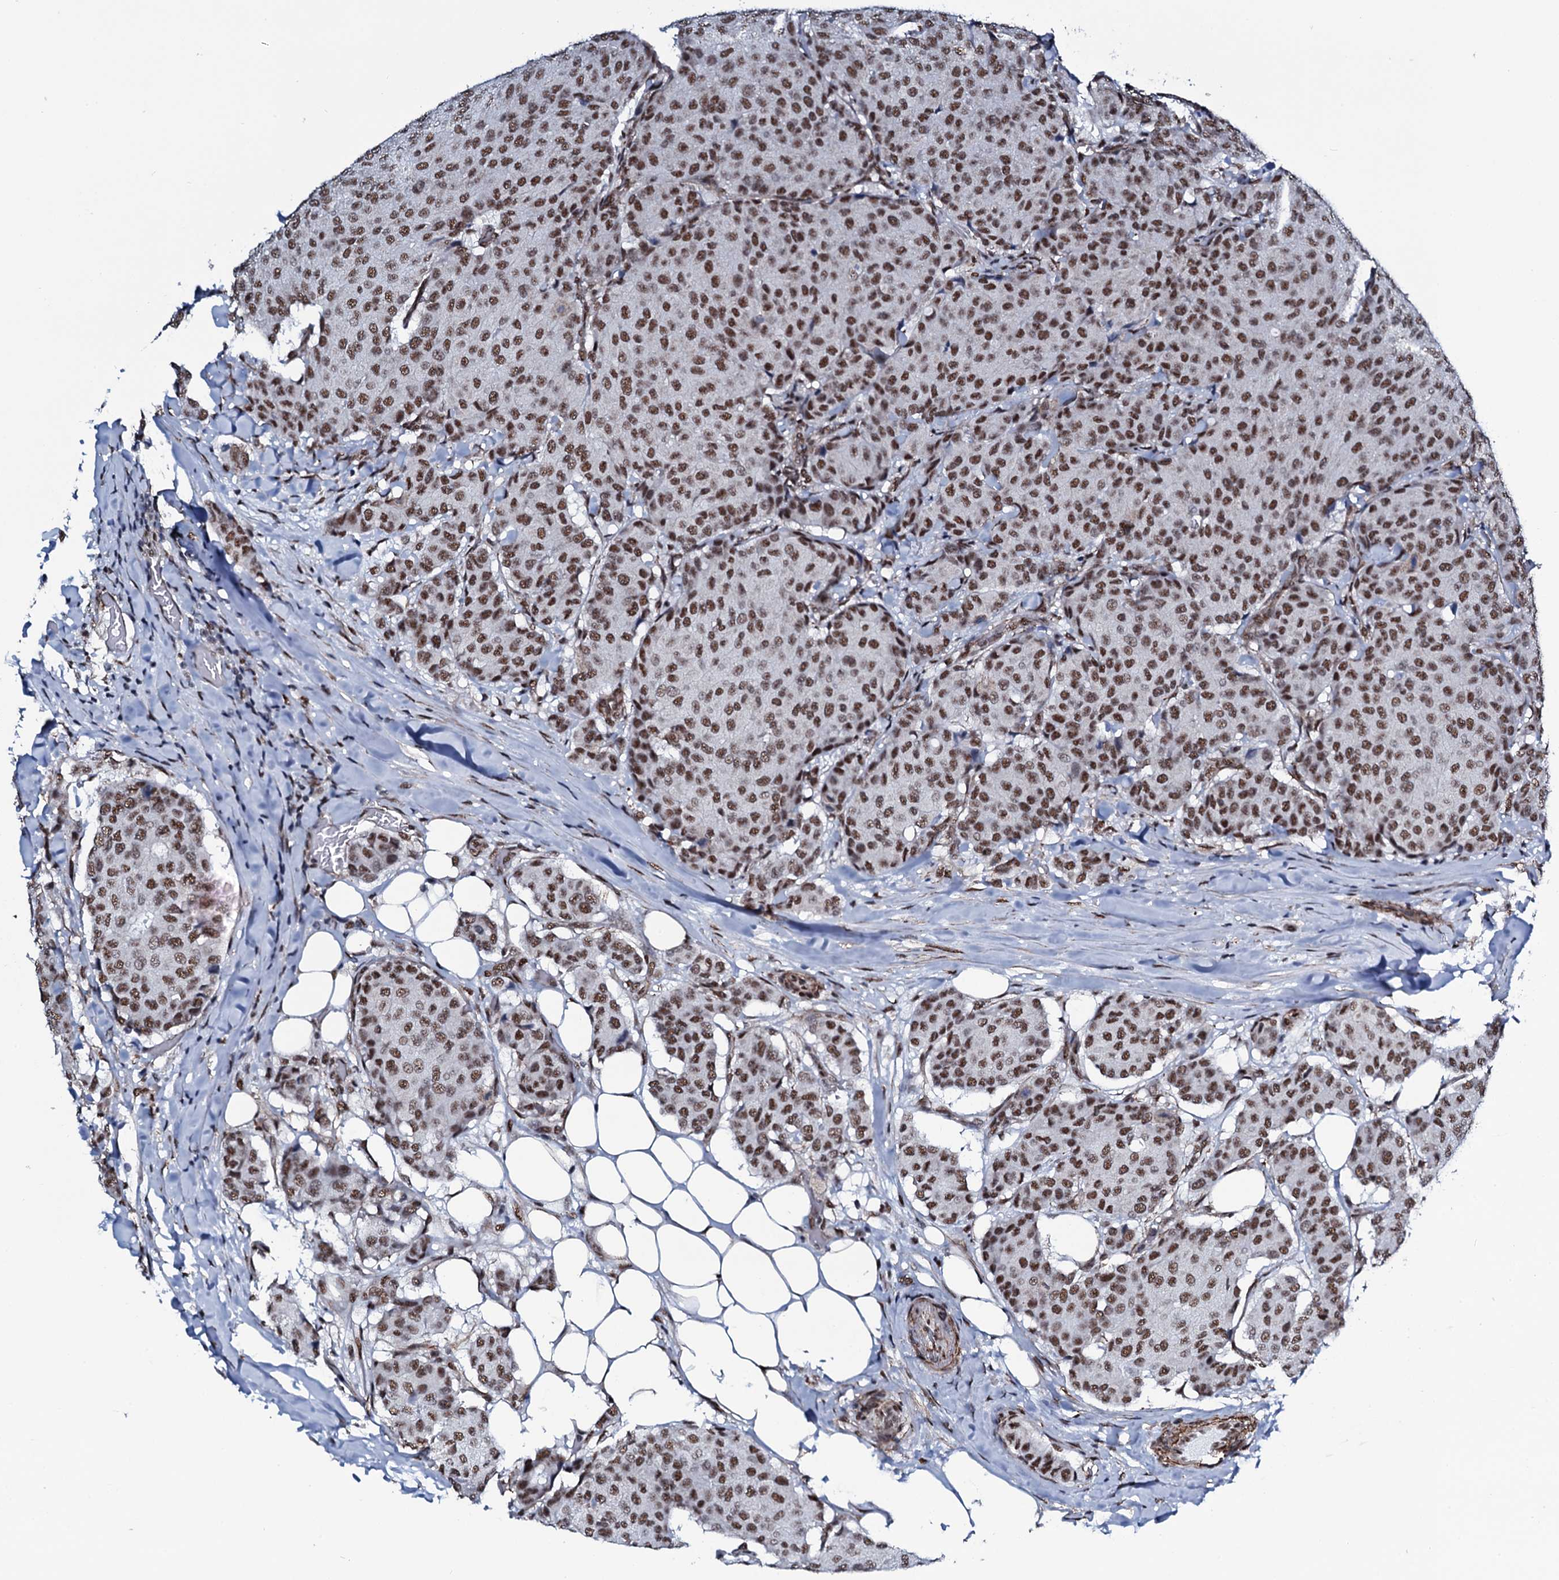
{"staining": {"intensity": "moderate", "quantity": ">75%", "location": "nuclear"}, "tissue": "breast cancer", "cell_type": "Tumor cells", "image_type": "cancer", "snomed": [{"axis": "morphology", "description": "Duct carcinoma"}, {"axis": "topography", "description": "Breast"}], "caption": "Immunohistochemical staining of breast cancer exhibits moderate nuclear protein positivity in about >75% of tumor cells. (brown staining indicates protein expression, while blue staining denotes nuclei).", "gene": "CWC15", "patient": {"sex": "female", "age": 75}}